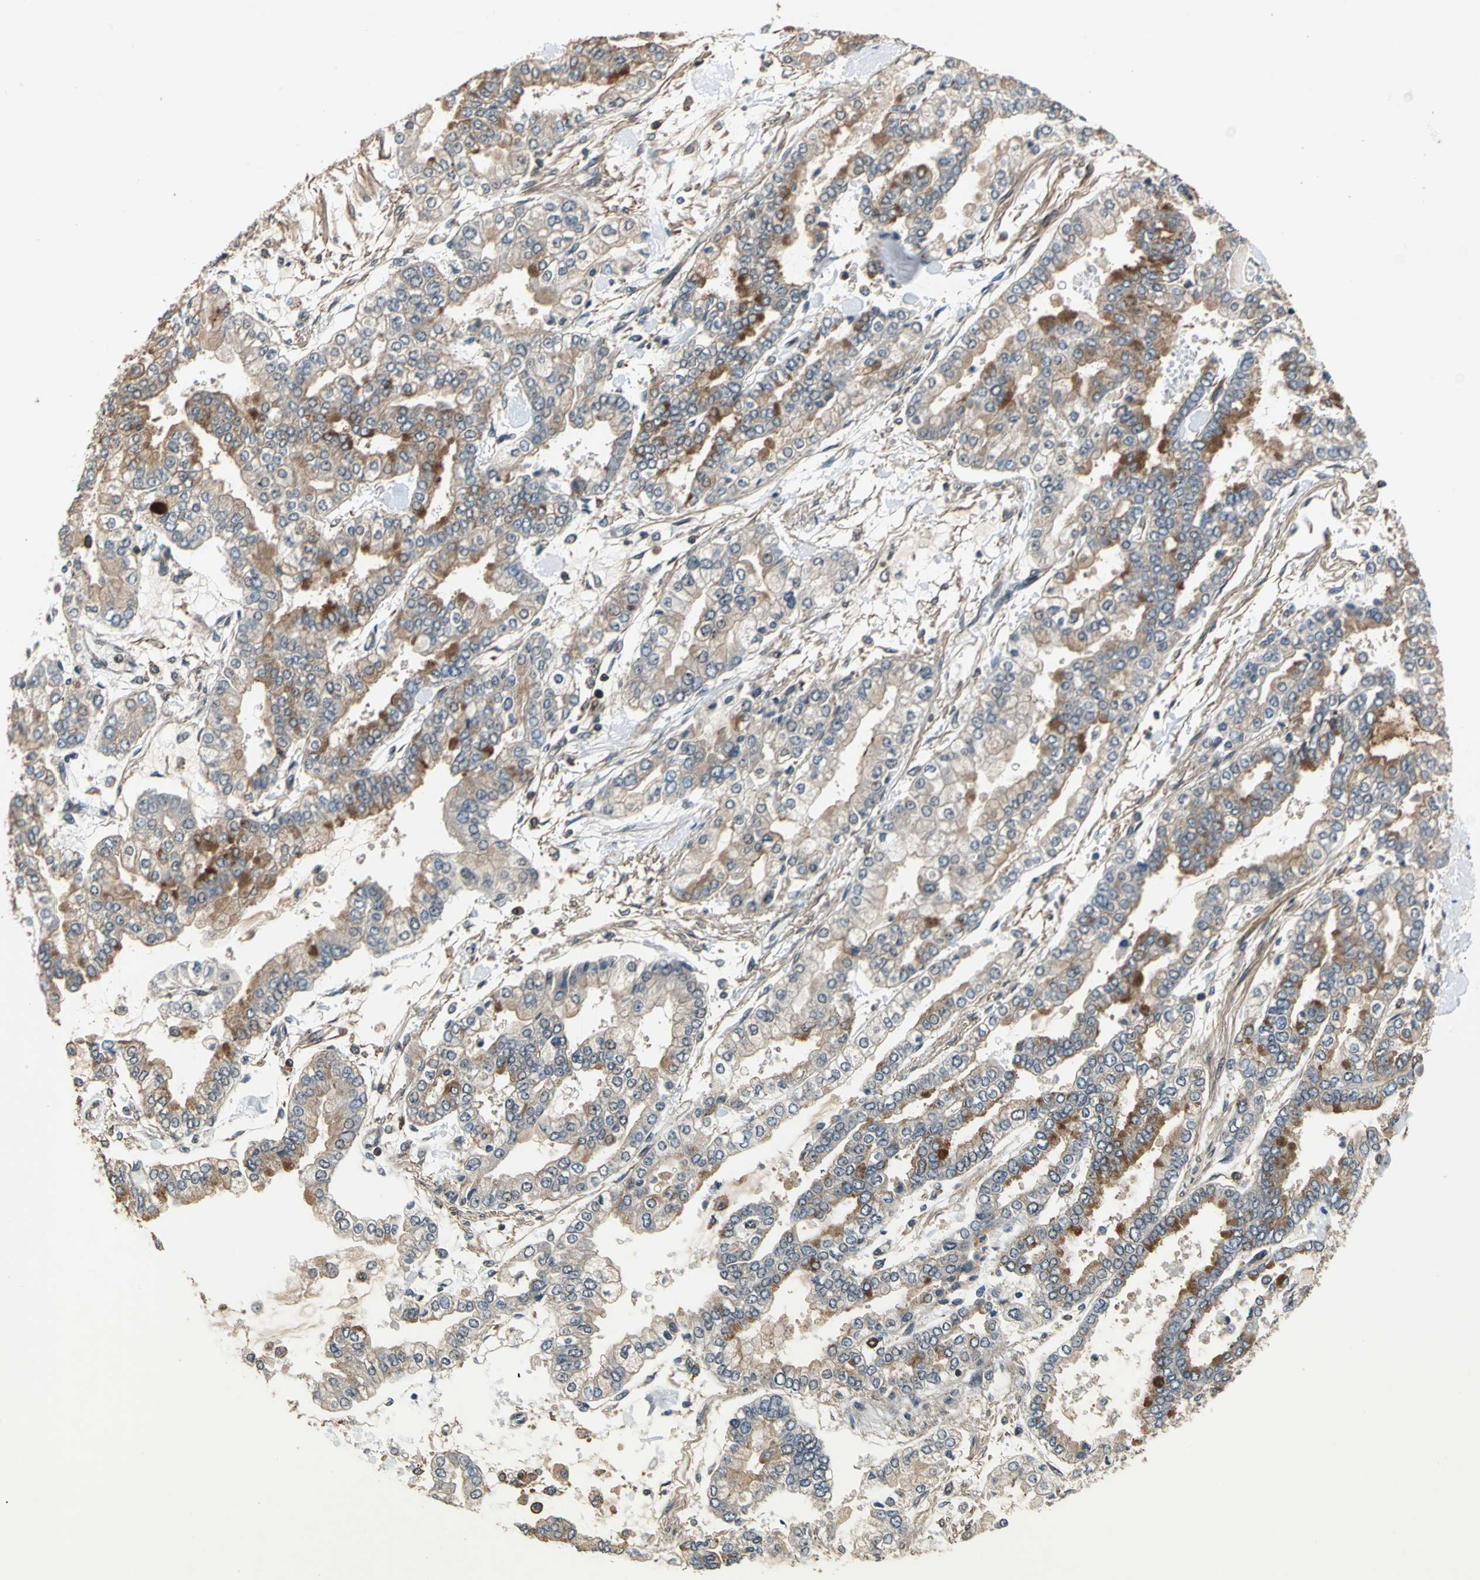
{"staining": {"intensity": "moderate", "quantity": ">75%", "location": "cytoplasmic/membranous"}, "tissue": "stomach cancer", "cell_type": "Tumor cells", "image_type": "cancer", "snomed": [{"axis": "morphology", "description": "Normal tissue, NOS"}, {"axis": "morphology", "description": "Adenocarcinoma, NOS"}, {"axis": "topography", "description": "Stomach, upper"}, {"axis": "topography", "description": "Stomach"}], "caption": "An immunohistochemistry (IHC) micrograph of neoplastic tissue is shown. Protein staining in brown labels moderate cytoplasmic/membranous positivity in stomach cancer within tumor cells. (DAB (3,3'-diaminobenzidine) = brown stain, brightfield microscopy at high magnification).", "gene": "EIF2B2", "patient": {"sex": "male", "age": 76}}